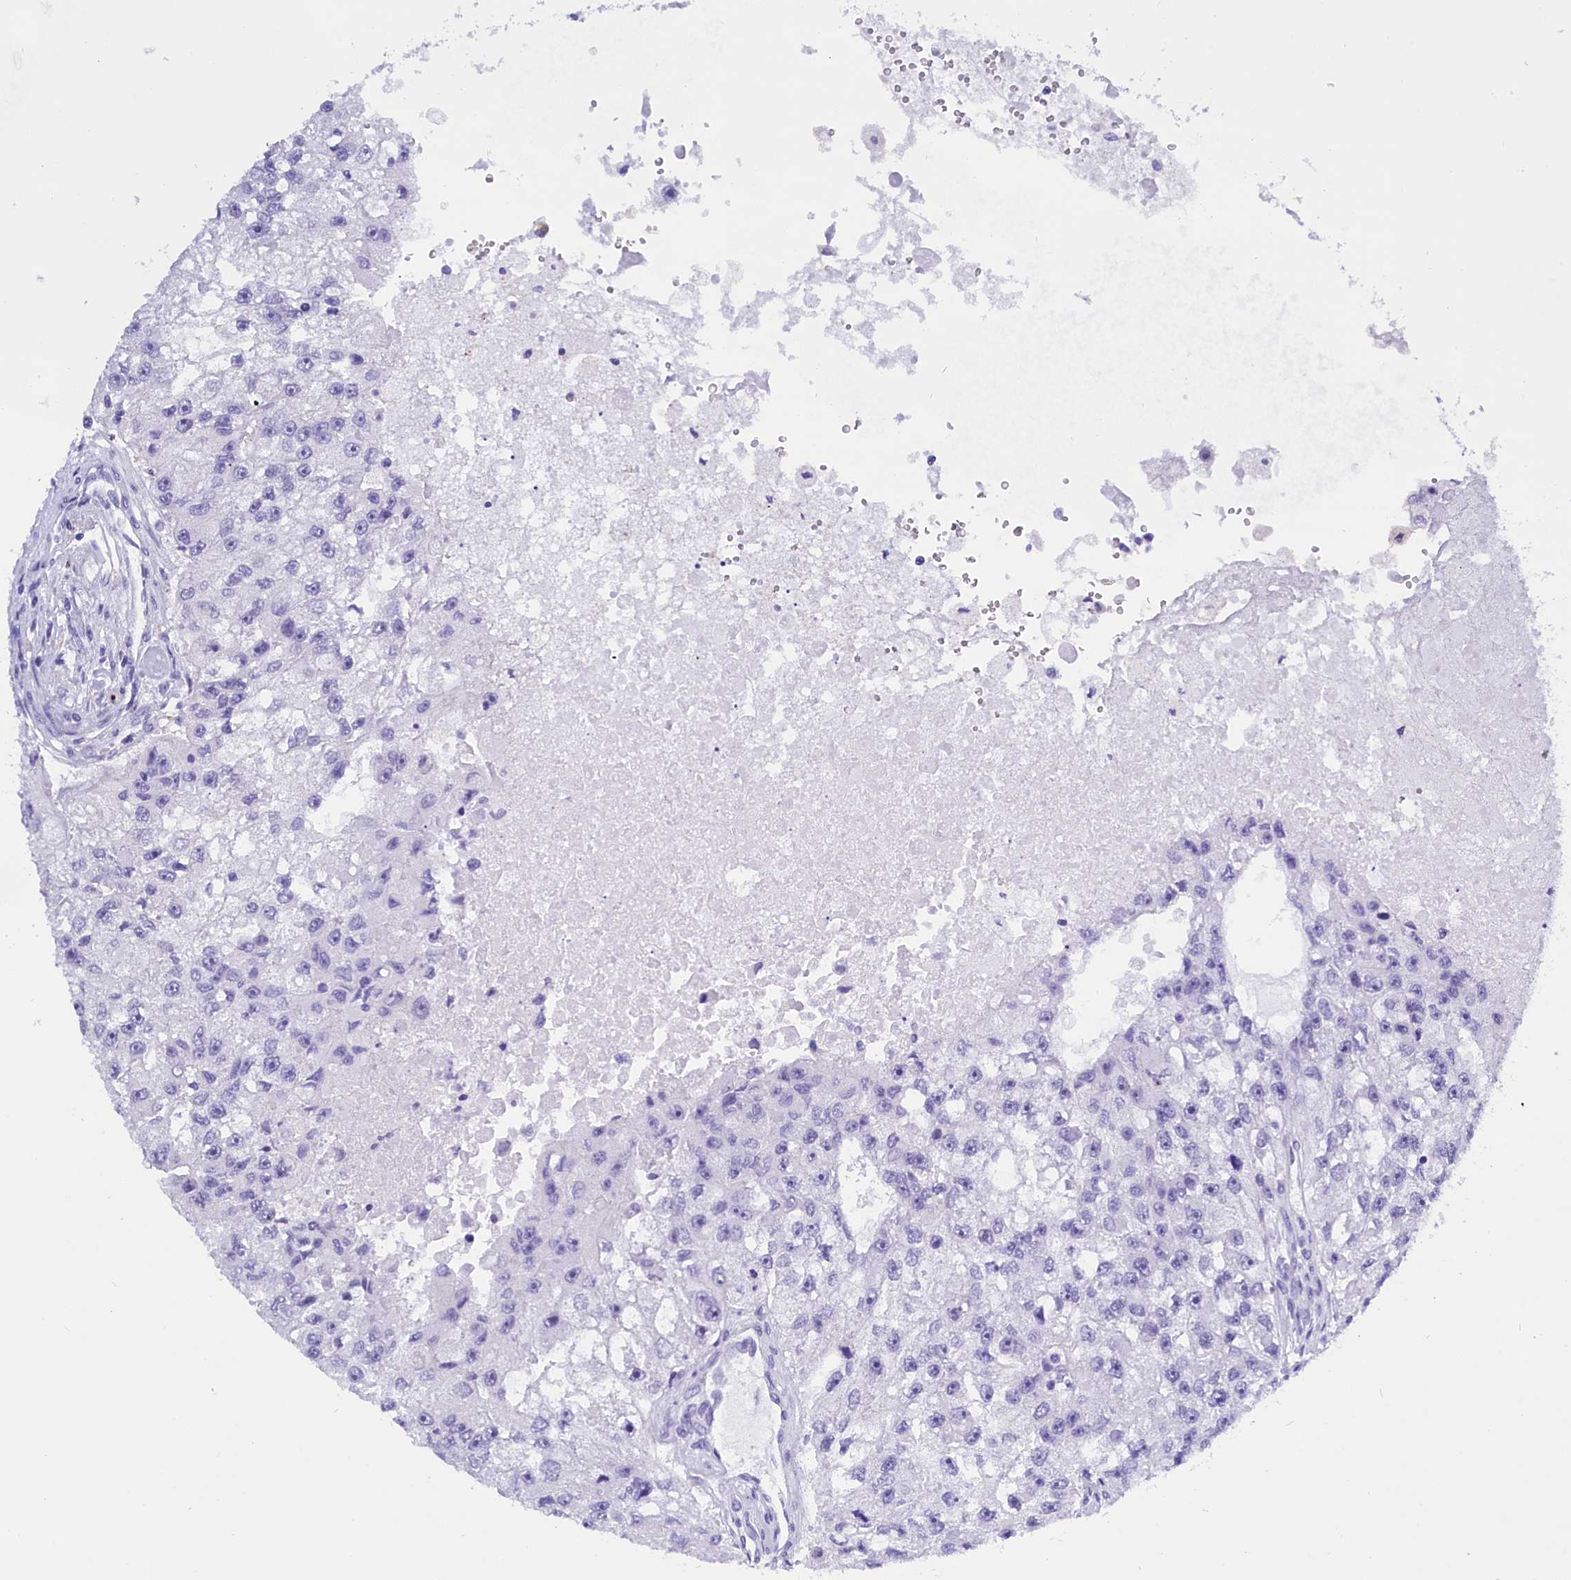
{"staining": {"intensity": "negative", "quantity": "none", "location": "none"}, "tissue": "renal cancer", "cell_type": "Tumor cells", "image_type": "cancer", "snomed": [{"axis": "morphology", "description": "Adenocarcinoma, NOS"}, {"axis": "topography", "description": "Kidney"}], "caption": "A histopathology image of human renal adenocarcinoma is negative for staining in tumor cells.", "gene": "CLC", "patient": {"sex": "male", "age": 63}}